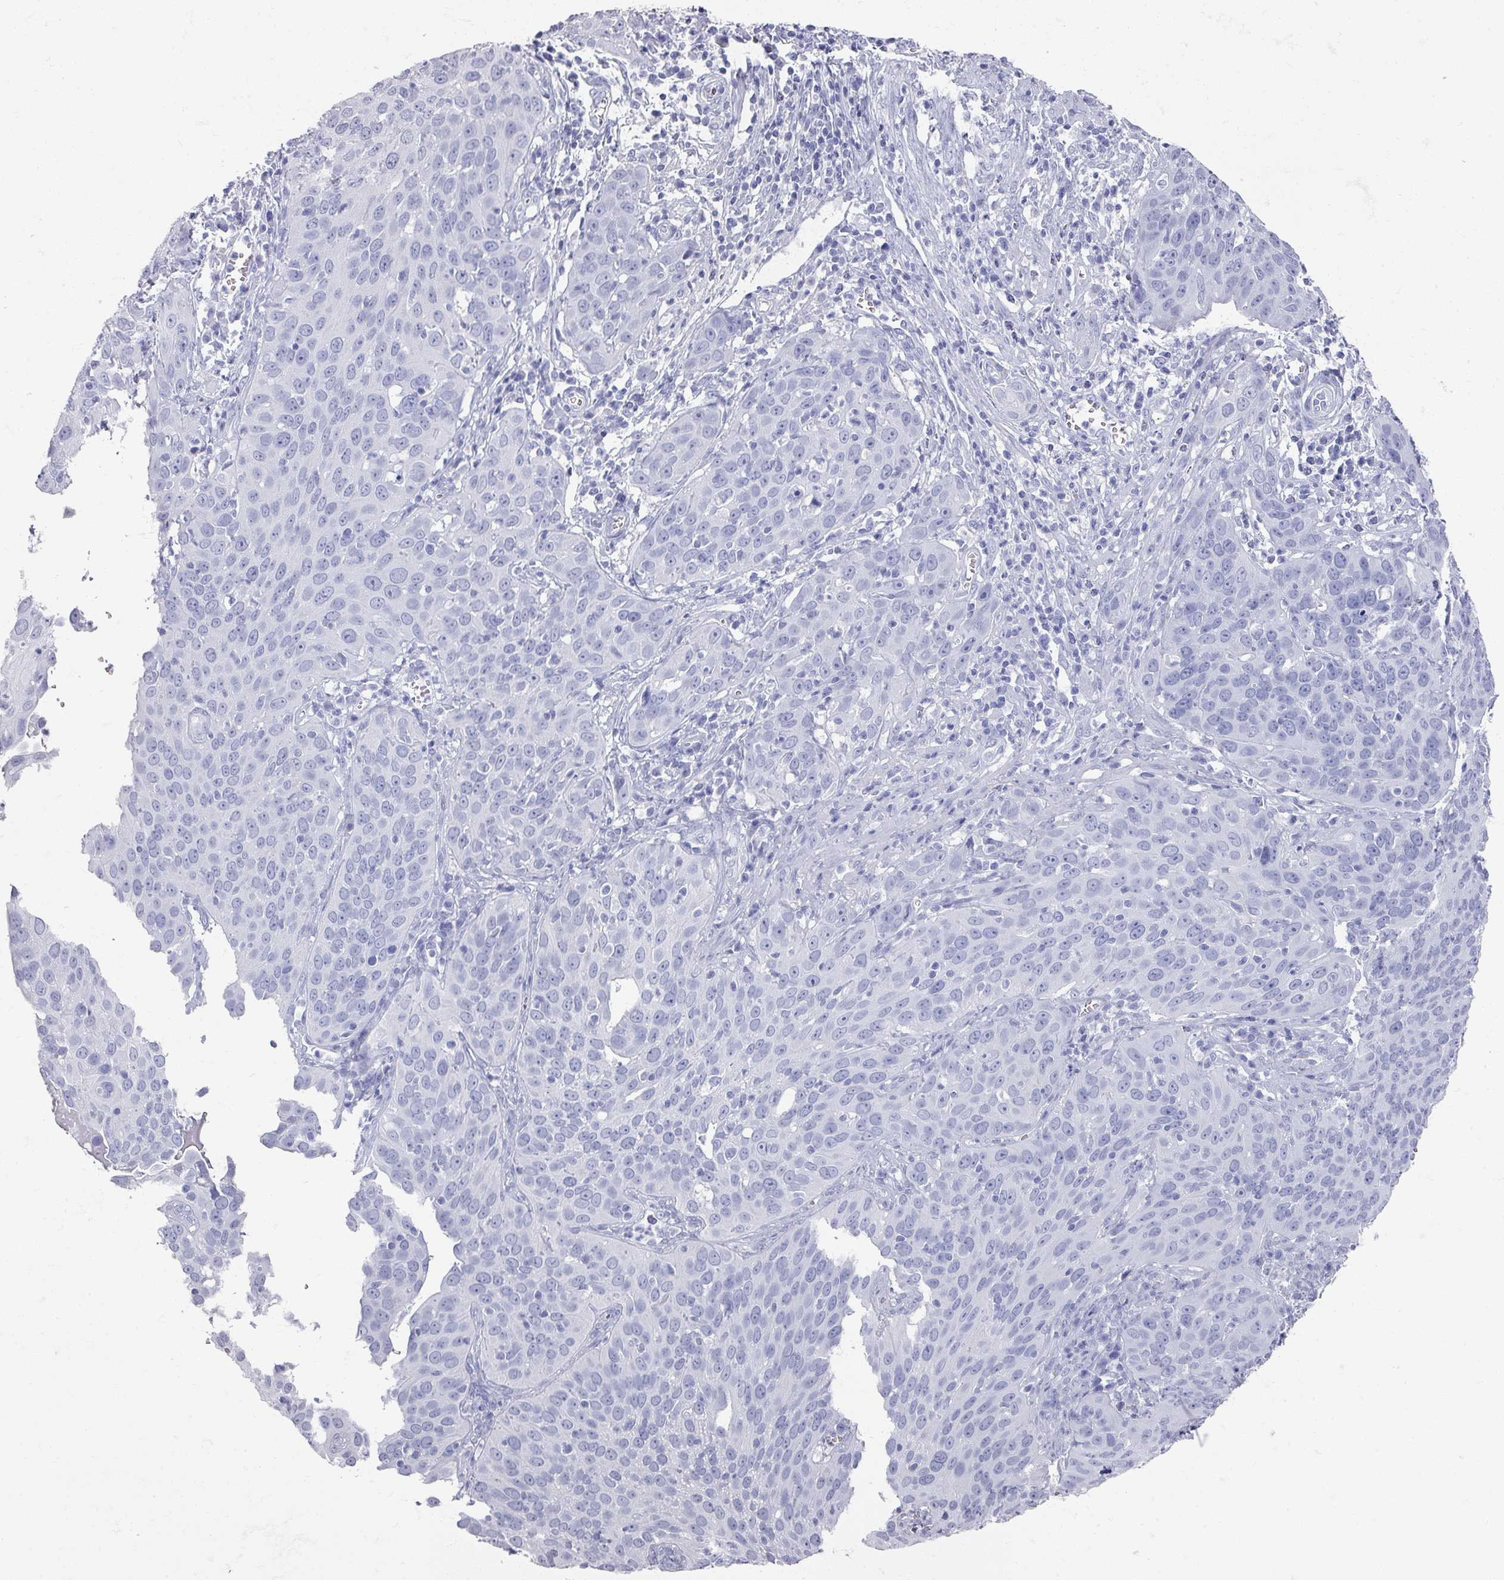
{"staining": {"intensity": "negative", "quantity": "none", "location": "none"}, "tissue": "cervical cancer", "cell_type": "Tumor cells", "image_type": "cancer", "snomed": [{"axis": "morphology", "description": "Squamous cell carcinoma, NOS"}, {"axis": "topography", "description": "Cervix"}], "caption": "An IHC photomicrograph of squamous cell carcinoma (cervical) is shown. There is no staining in tumor cells of squamous cell carcinoma (cervical). (IHC, brightfield microscopy, high magnification).", "gene": "OMG", "patient": {"sex": "female", "age": 36}}